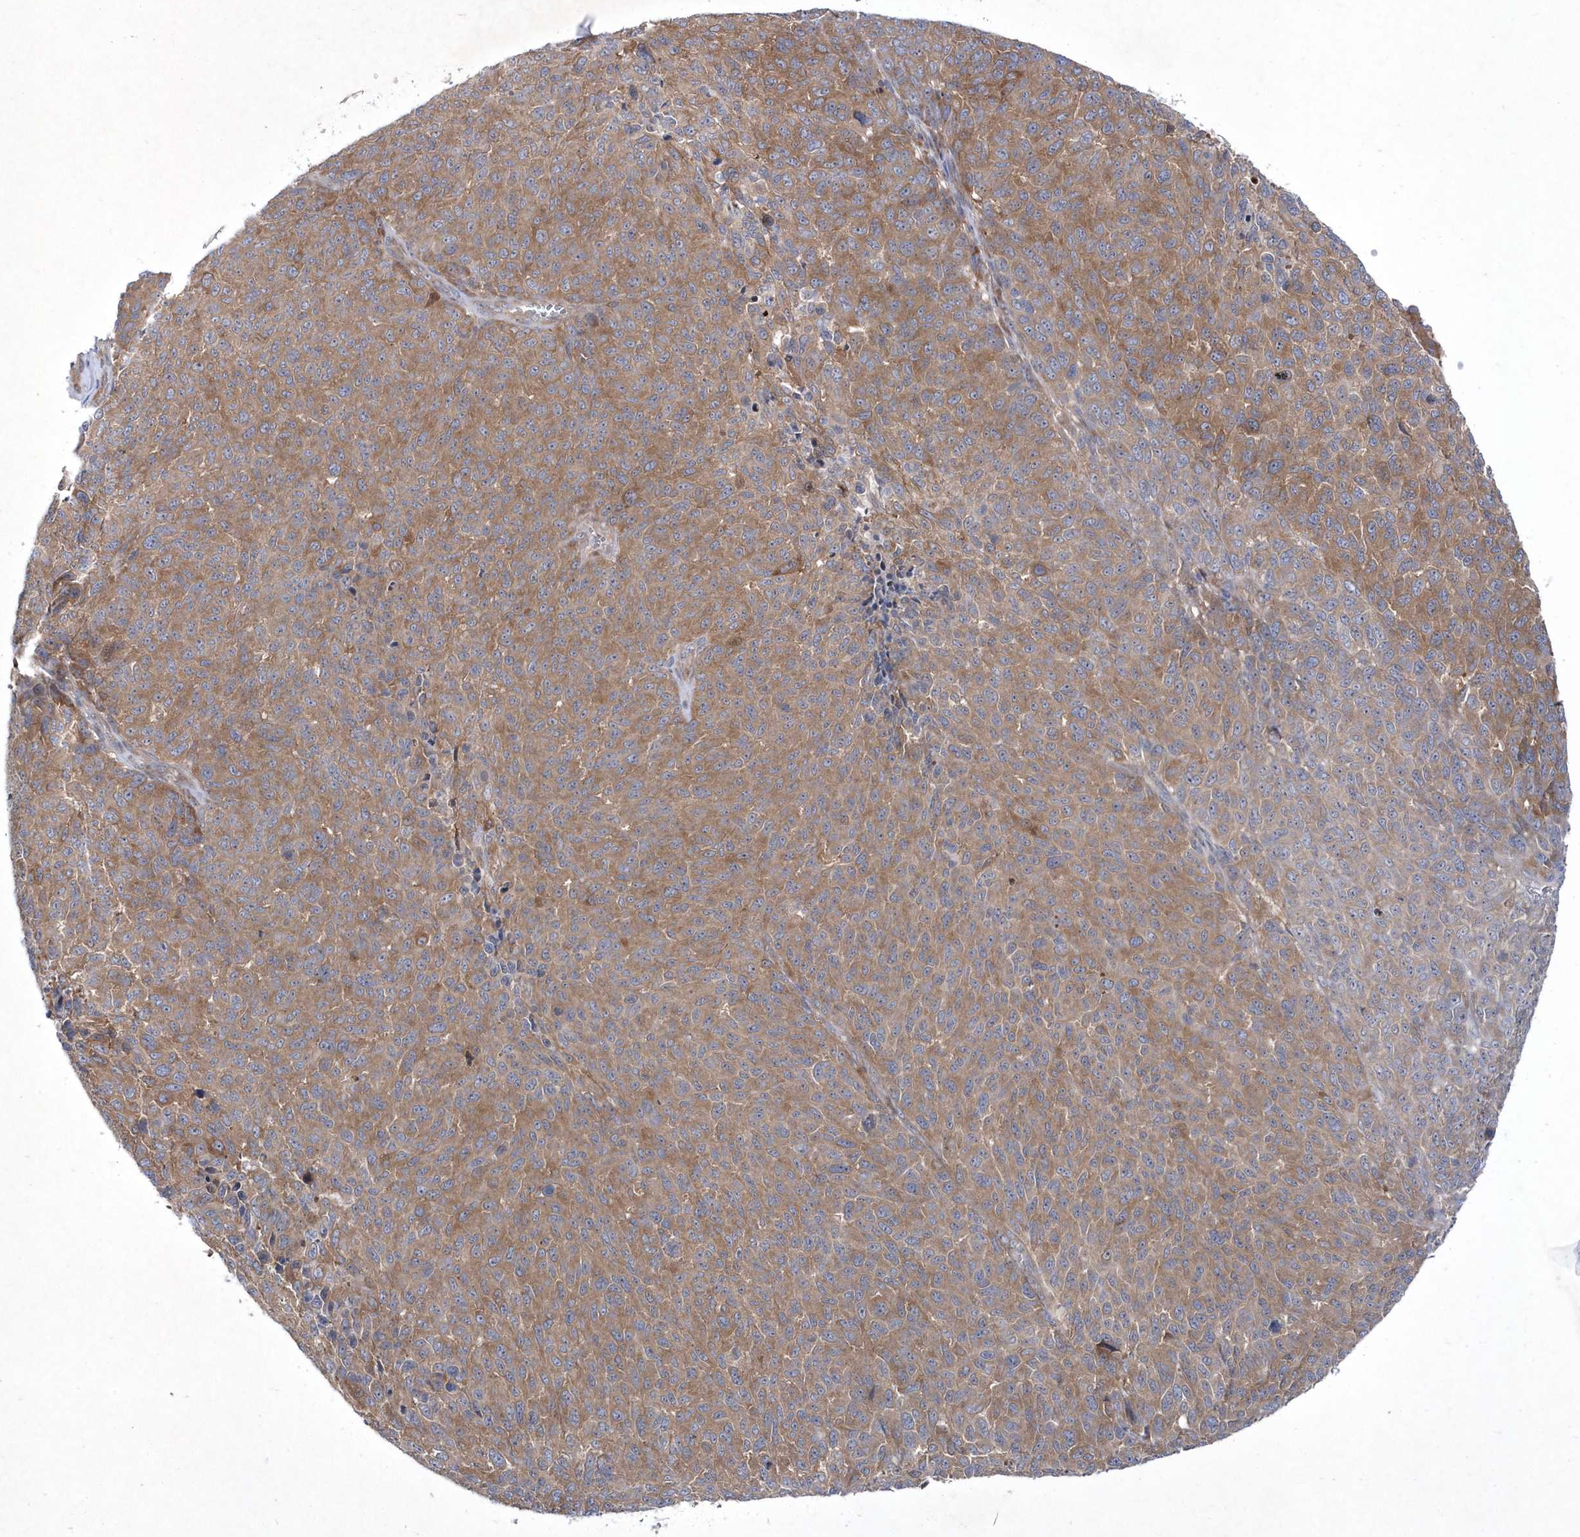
{"staining": {"intensity": "moderate", "quantity": ">75%", "location": "cytoplasmic/membranous"}, "tissue": "melanoma", "cell_type": "Tumor cells", "image_type": "cancer", "snomed": [{"axis": "morphology", "description": "Malignant melanoma, NOS"}, {"axis": "topography", "description": "Skin"}], "caption": "A micrograph of human malignant melanoma stained for a protein shows moderate cytoplasmic/membranous brown staining in tumor cells.", "gene": "DSPP", "patient": {"sex": "male", "age": 49}}